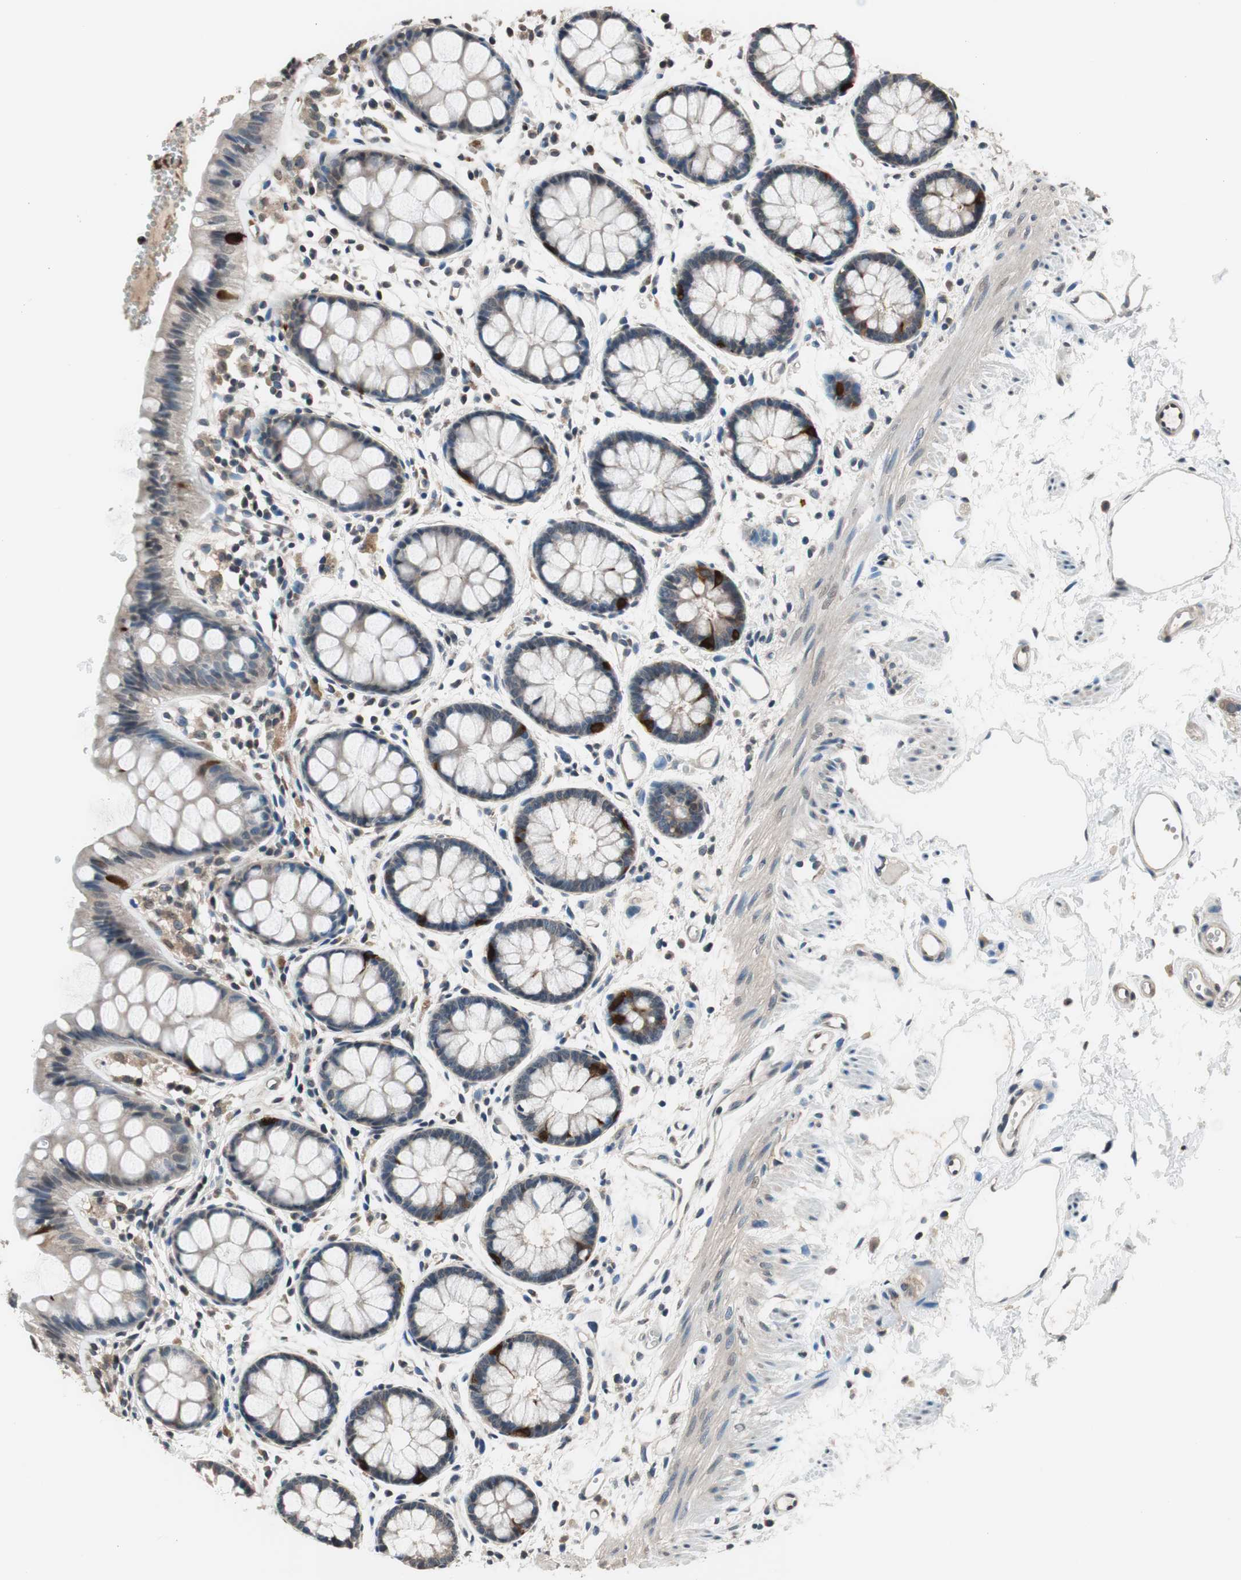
{"staining": {"intensity": "weak", "quantity": ">75%", "location": "cytoplasmic/membranous"}, "tissue": "rectum", "cell_type": "Glandular cells", "image_type": "normal", "snomed": [{"axis": "morphology", "description": "Normal tissue, NOS"}, {"axis": "topography", "description": "Rectum"}], "caption": "Glandular cells show low levels of weak cytoplasmic/membranous positivity in about >75% of cells in unremarkable rectum. Ihc stains the protein of interest in brown and the nuclei are stained blue.", "gene": "GCLC", "patient": {"sex": "female", "age": 66}}